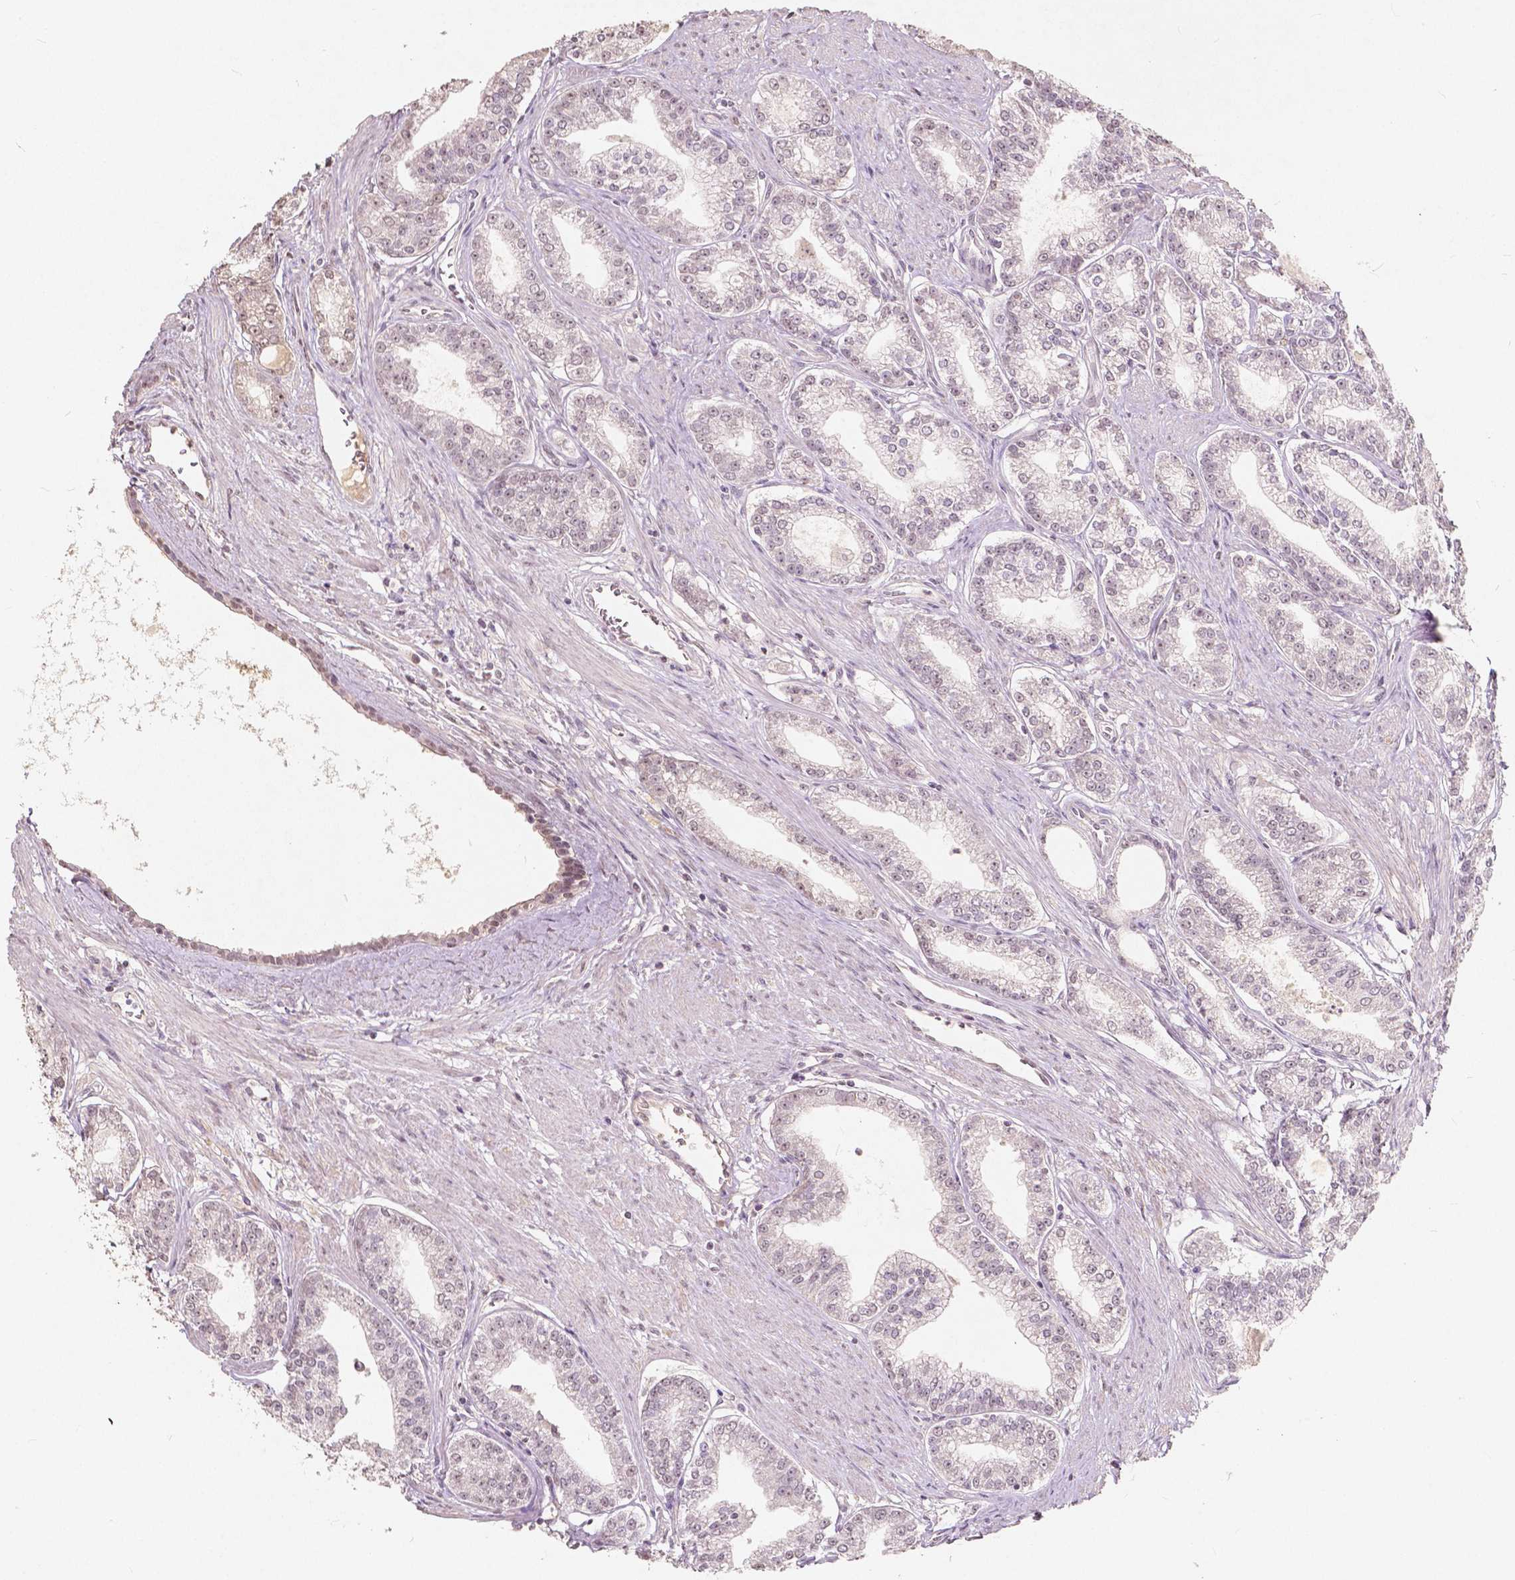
{"staining": {"intensity": "weak", "quantity": "25%-75%", "location": "nuclear"}, "tissue": "prostate cancer", "cell_type": "Tumor cells", "image_type": "cancer", "snomed": [{"axis": "morphology", "description": "Adenocarcinoma, NOS"}, {"axis": "topography", "description": "Prostate"}], "caption": "Prostate cancer stained with a brown dye exhibits weak nuclear positive expression in approximately 25%-75% of tumor cells.", "gene": "SOX15", "patient": {"sex": "male", "age": 71}}